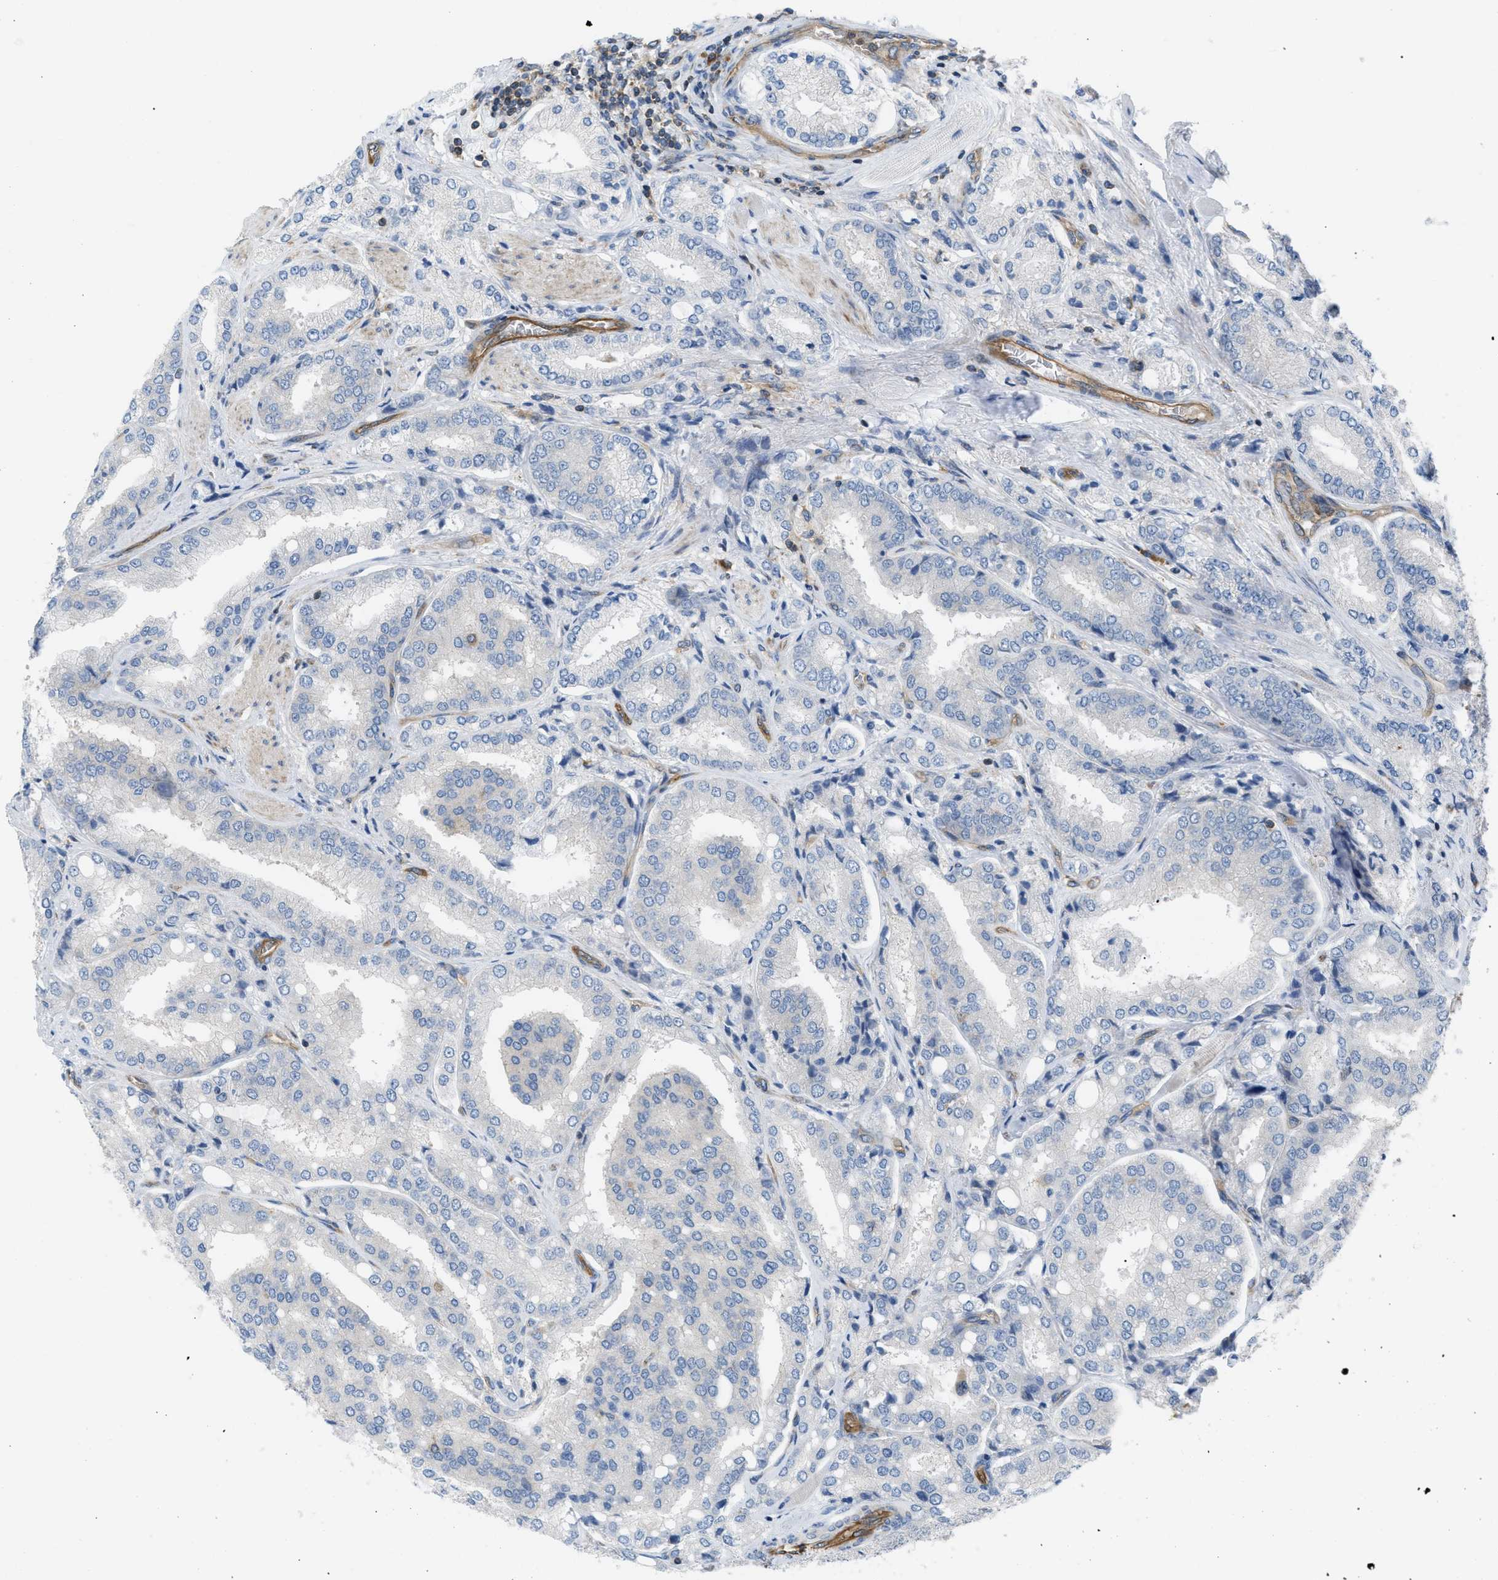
{"staining": {"intensity": "negative", "quantity": "none", "location": "none"}, "tissue": "prostate cancer", "cell_type": "Tumor cells", "image_type": "cancer", "snomed": [{"axis": "morphology", "description": "Adenocarcinoma, High grade"}, {"axis": "topography", "description": "Prostate"}], "caption": "This is a photomicrograph of IHC staining of prostate cancer, which shows no positivity in tumor cells.", "gene": "ATP2A3", "patient": {"sex": "male", "age": 50}}